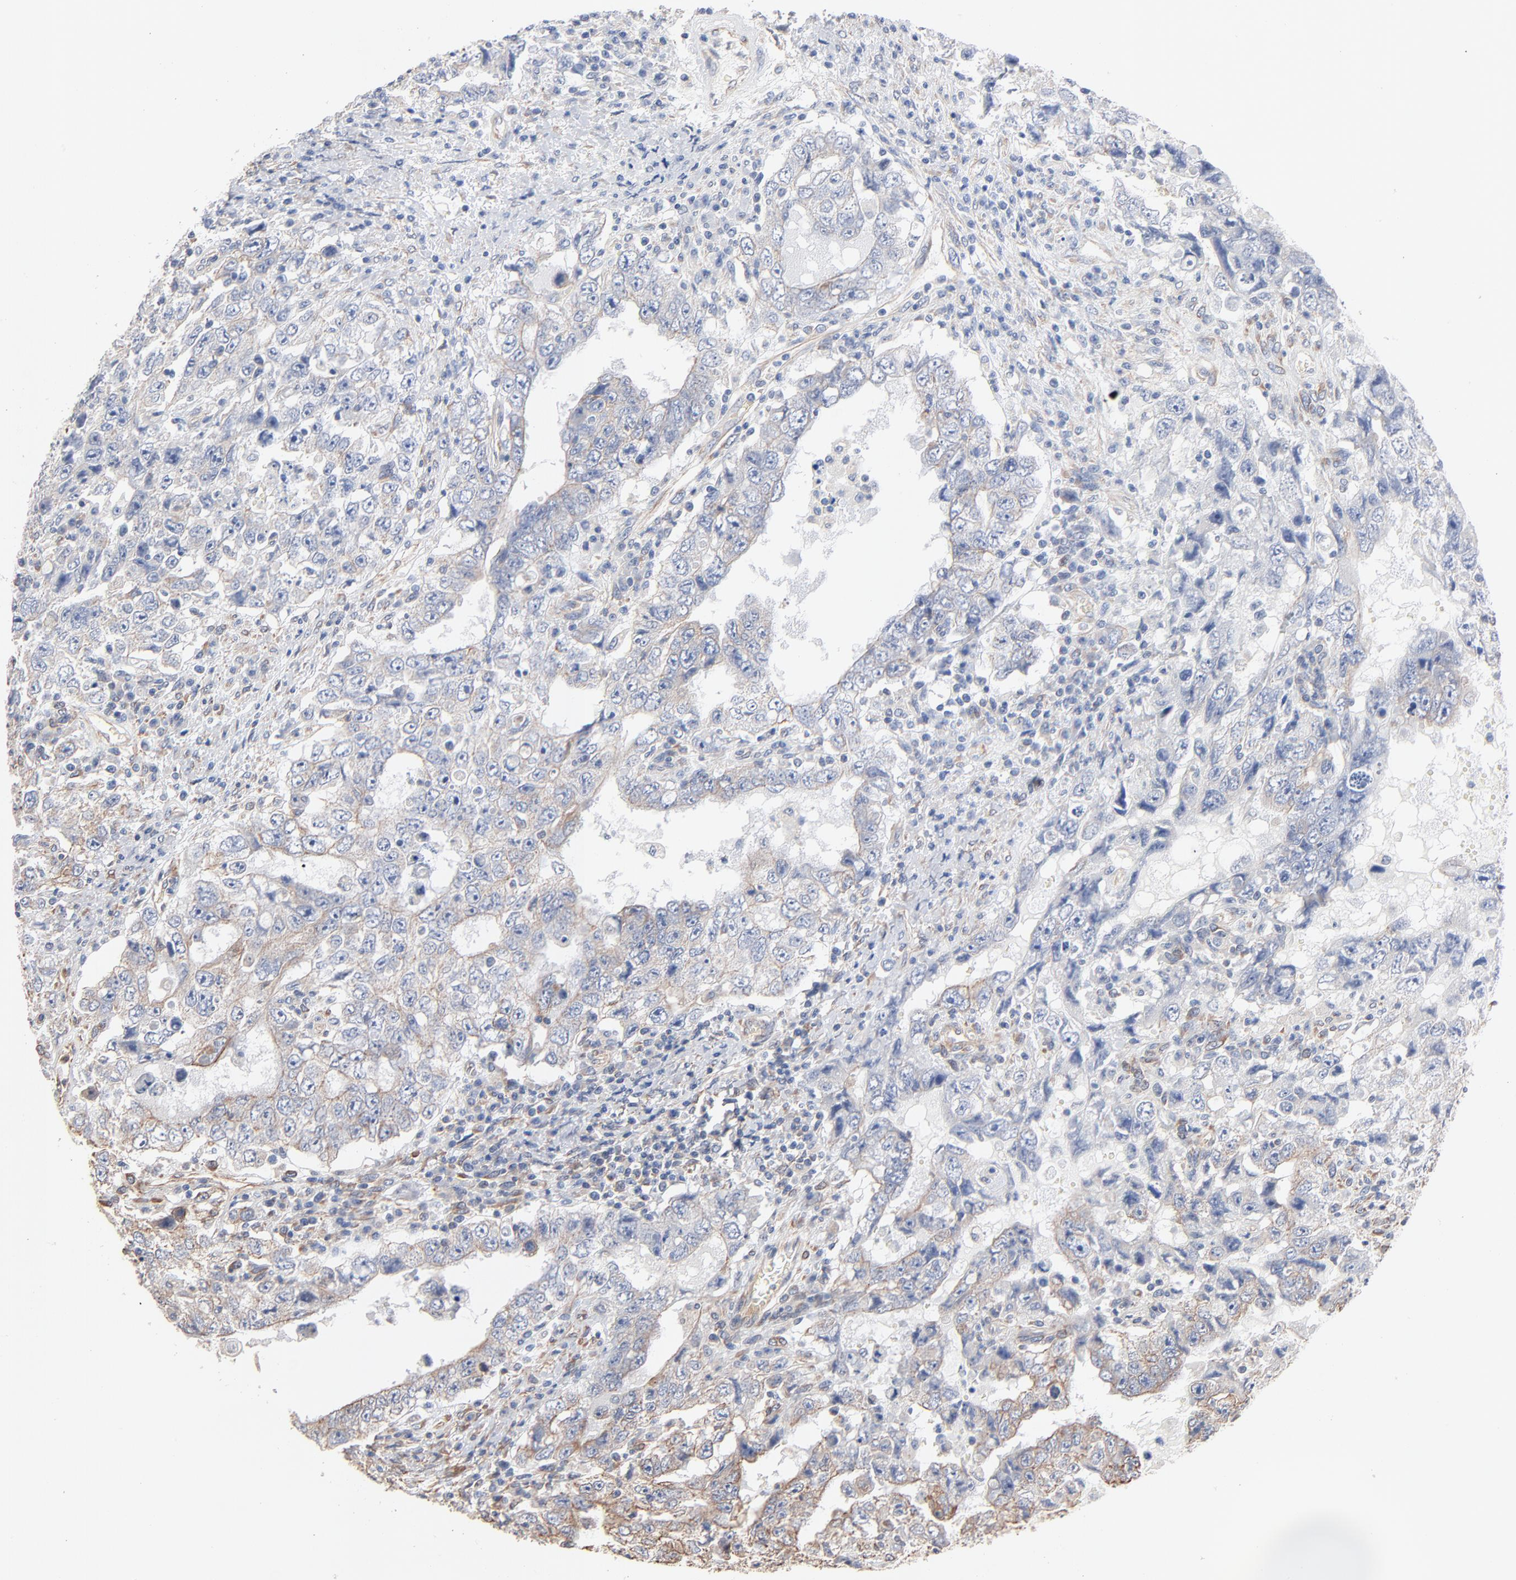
{"staining": {"intensity": "negative", "quantity": "none", "location": "none"}, "tissue": "testis cancer", "cell_type": "Tumor cells", "image_type": "cancer", "snomed": [{"axis": "morphology", "description": "Carcinoma, Embryonal, NOS"}, {"axis": "topography", "description": "Testis"}], "caption": "Testis embryonal carcinoma was stained to show a protein in brown. There is no significant staining in tumor cells.", "gene": "ABCD4", "patient": {"sex": "male", "age": 26}}